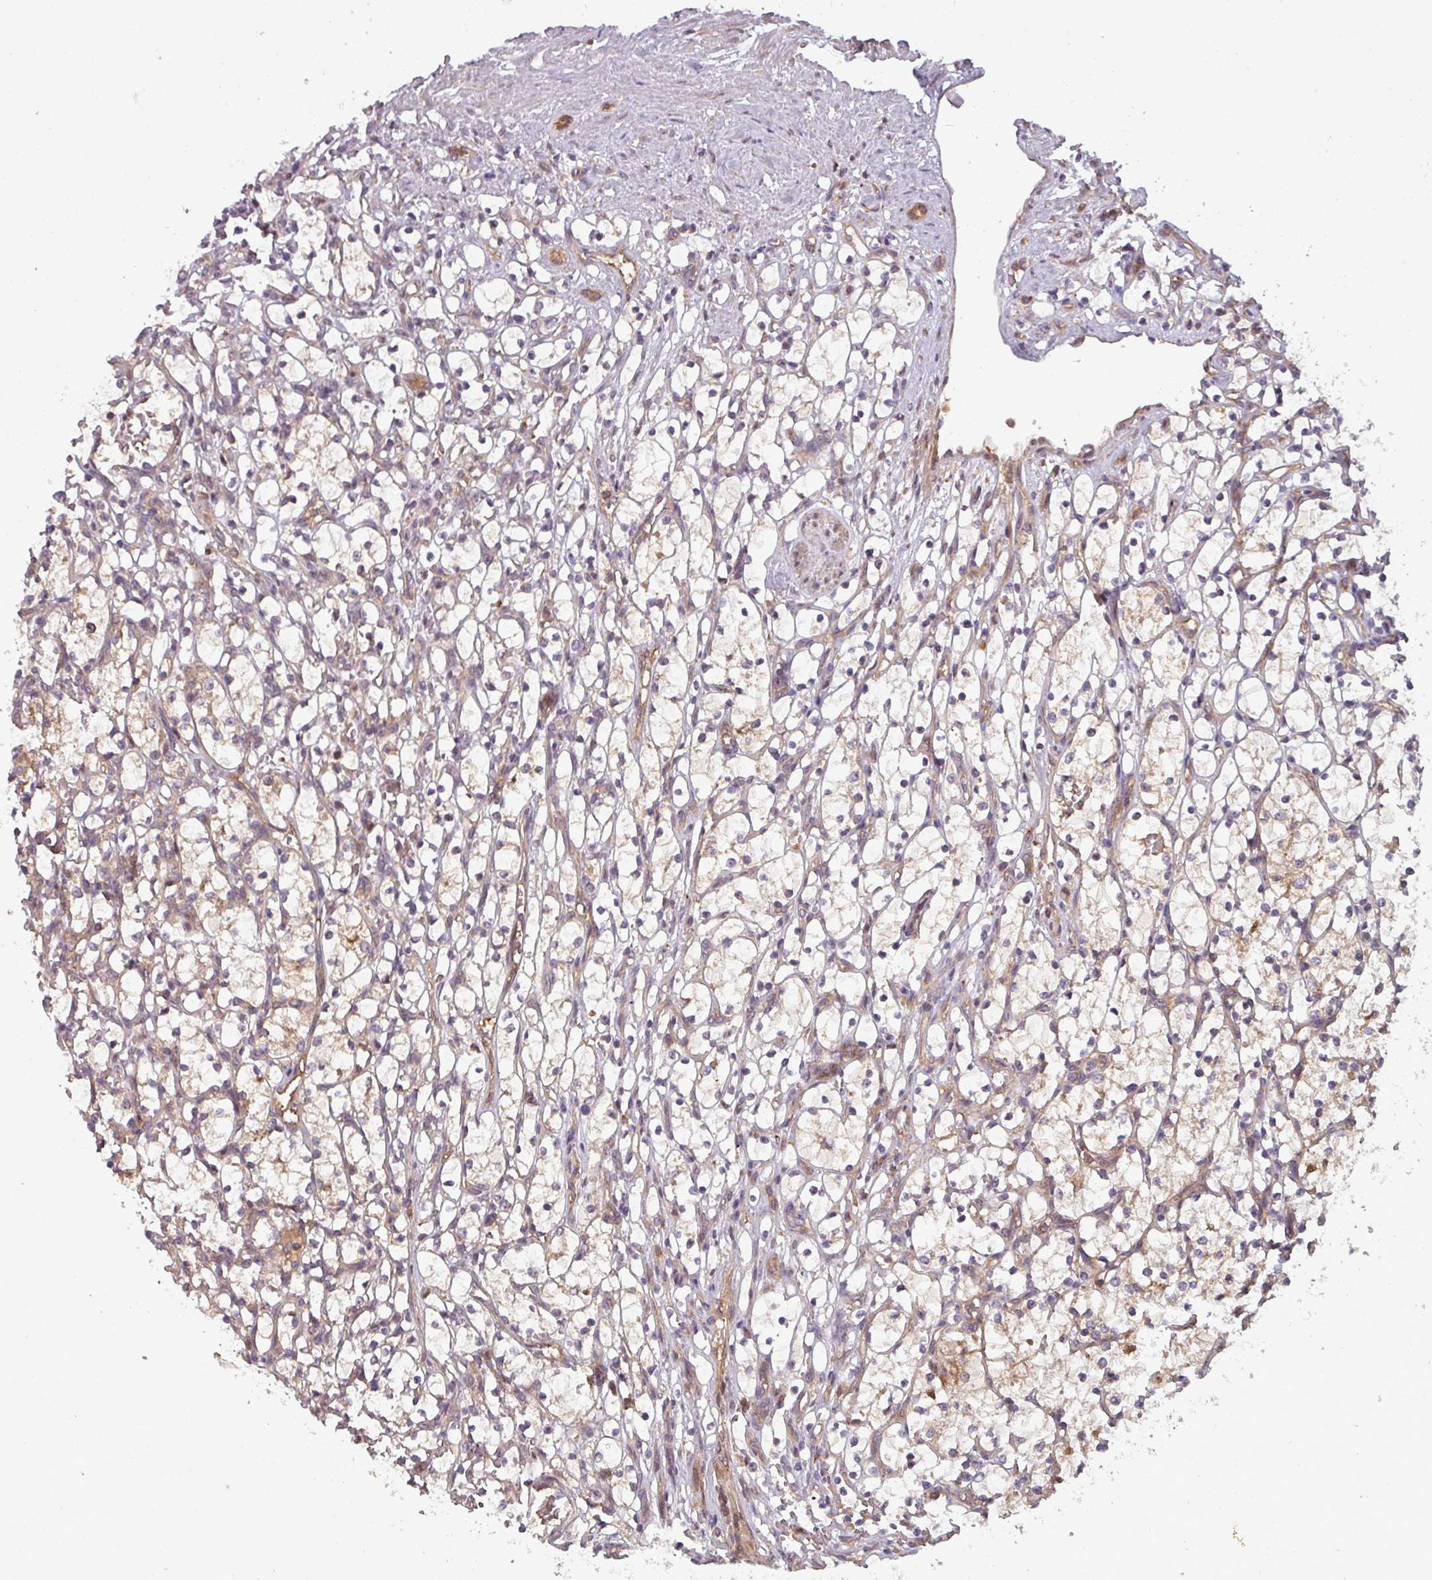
{"staining": {"intensity": "weak", "quantity": "<25%", "location": "cytoplasmic/membranous"}, "tissue": "renal cancer", "cell_type": "Tumor cells", "image_type": "cancer", "snomed": [{"axis": "morphology", "description": "Adenocarcinoma, NOS"}, {"axis": "topography", "description": "Kidney"}], "caption": "The photomicrograph shows no staining of tumor cells in renal adenocarcinoma.", "gene": "GSKIP", "patient": {"sex": "female", "age": 69}}